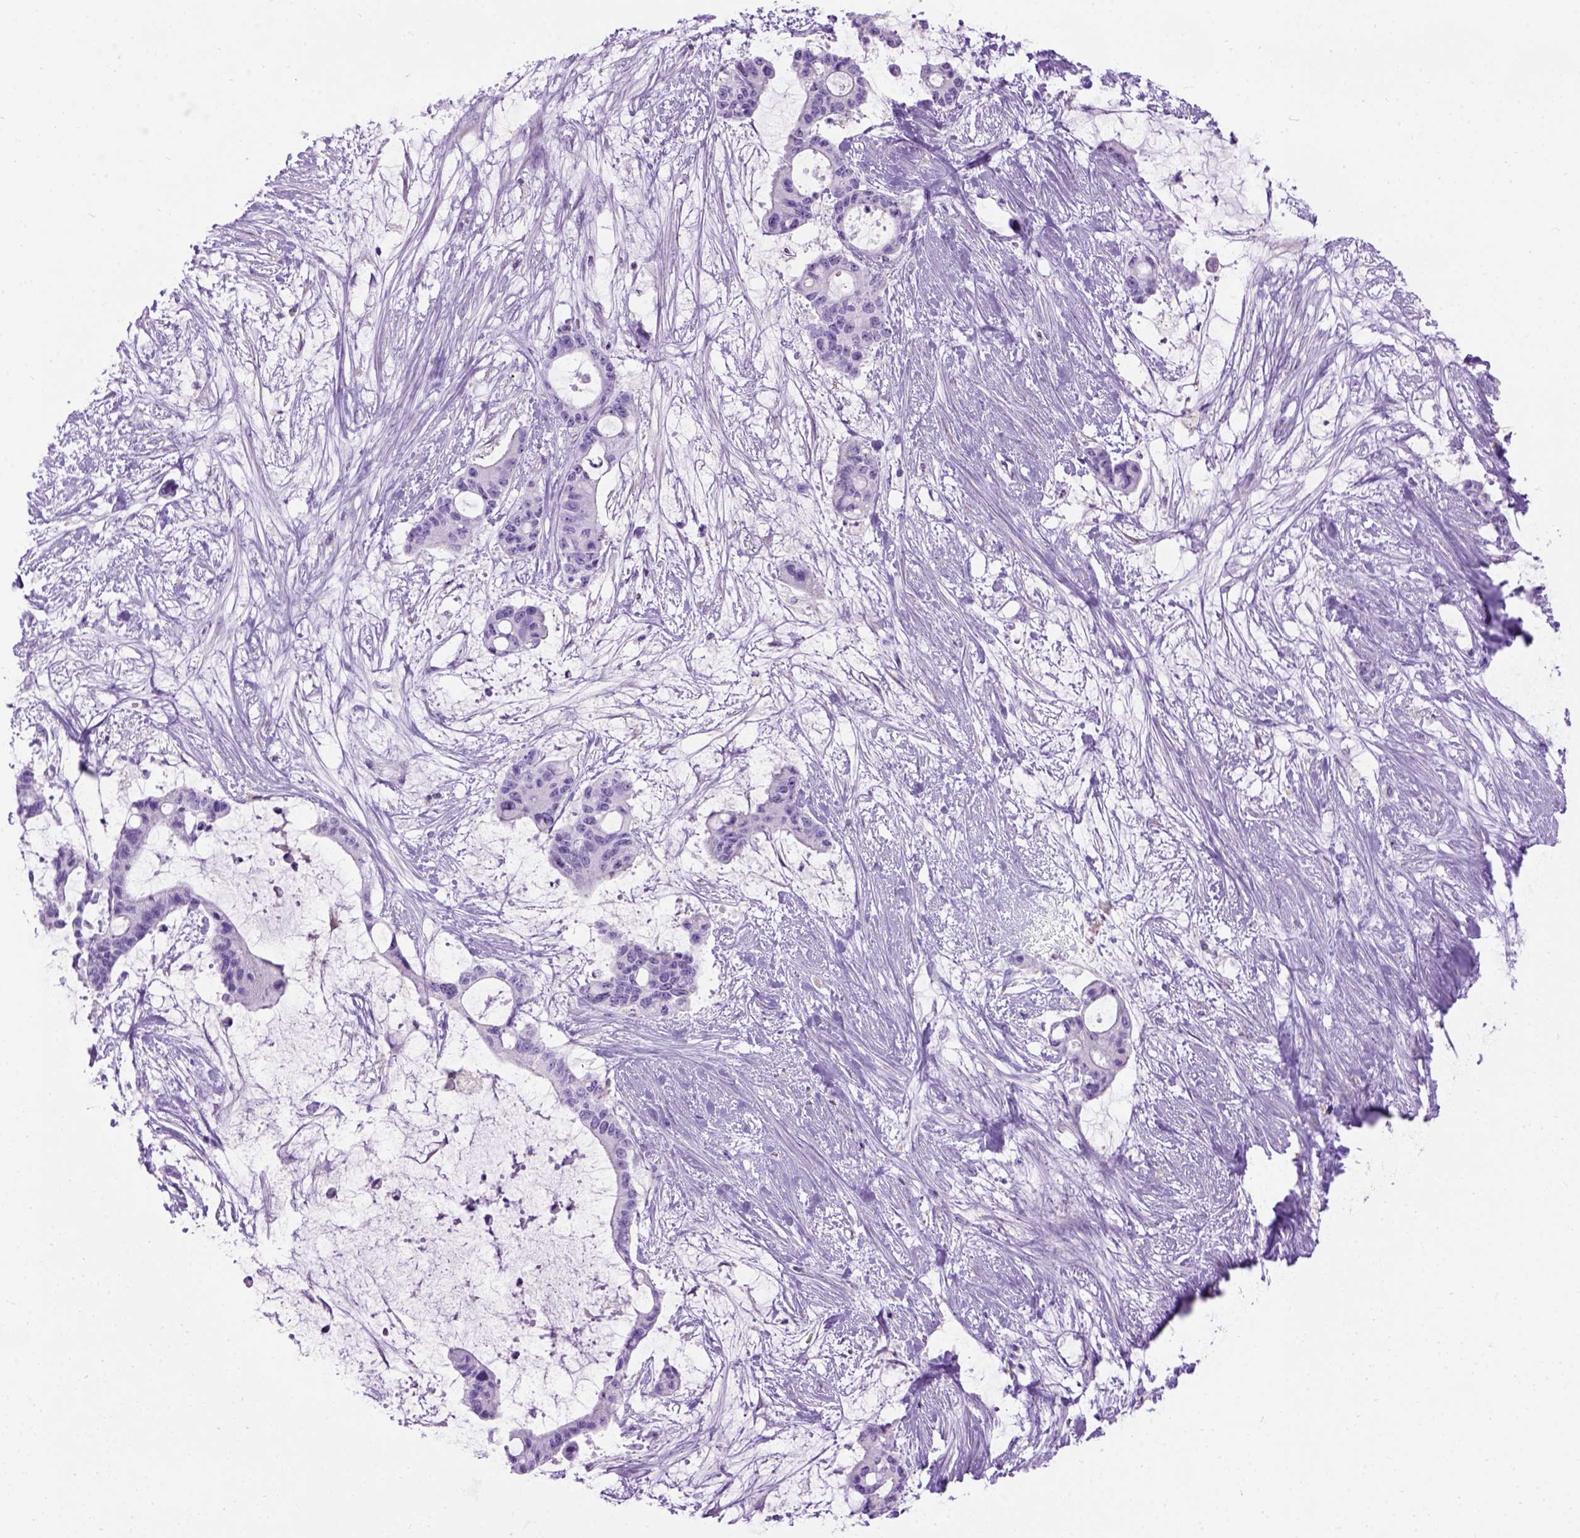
{"staining": {"intensity": "negative", "quantity": "none", "location": "none"}, "tissue": "liver cancer", "cell_type": "Tumor cells", "image_type": "cancer", "snomed": [{"axis": "morphology", "description": "Normal tissue, NOS"}, {"axis": "morphology", "description": "Cholangiocarcinoma"}, {"axis": "topography", "description": "Liver"}, {"axis": "topography", "description": "Peripheral nerve tissue"}], "caption": "Human liver cholangiocarcinoma stained for a protein using immunohistochemistry (IHC) displays no positivity in tumor cells.", "gene": "GABRB2", "patient": {"sex": "female", "age": 73}}